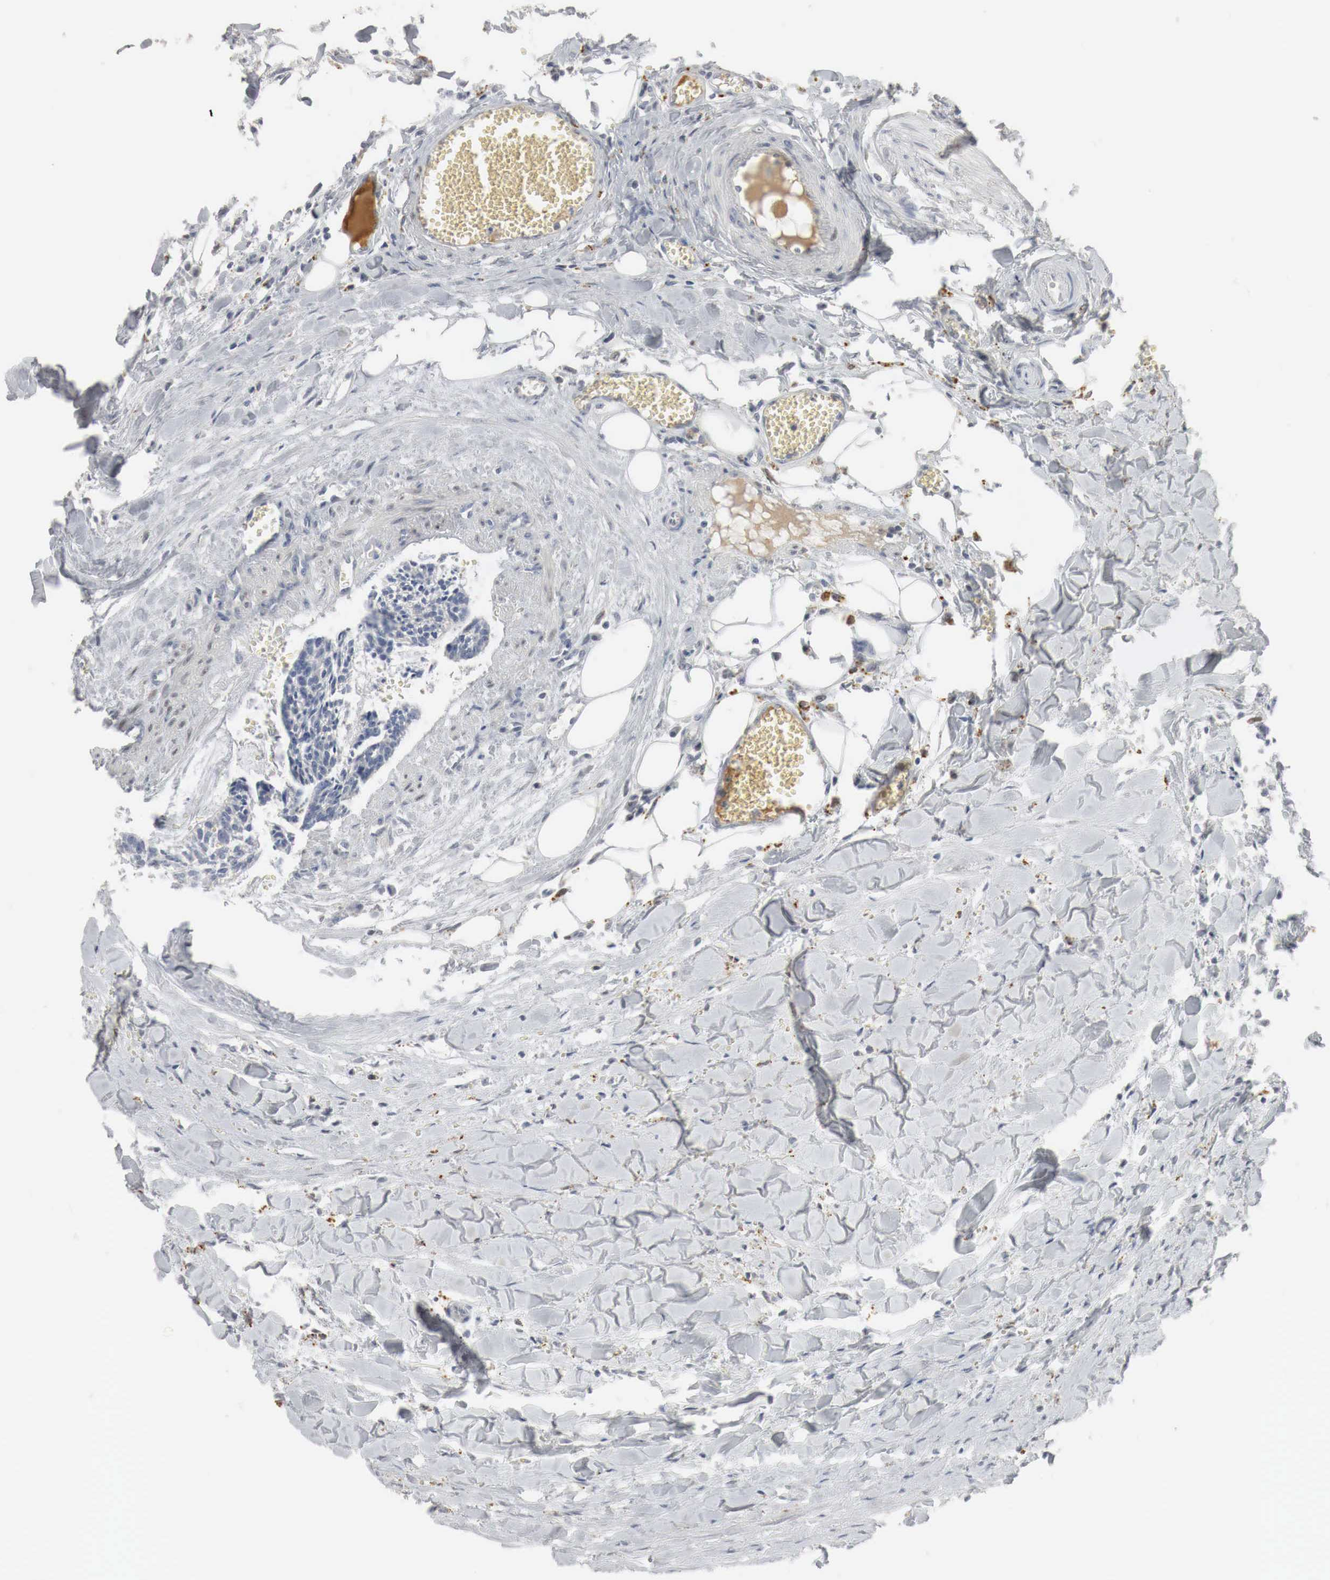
{"staining": {"intensity": "weak", "quantity": "<25%", "location": "cytoplasmic/membranous,nuclear"}, "tissue": "head and neck cancer", "cell_type": "Tumor cells", "image_type": "cancer", "snomed": [{"axis": "morphology", "description": "Squamous cell carcinoma, NOS"}, {"axis": "topography", "description": "Salivary gland"}, {"axis": "topography", "description": "Head-Neck"}], "caption": "Tumor cells are negative for brown protein staining in head and neck cancer (squamous cell carcinoma).", "gene": "MYC", "patient": {"sex": "male", "age": 70}}